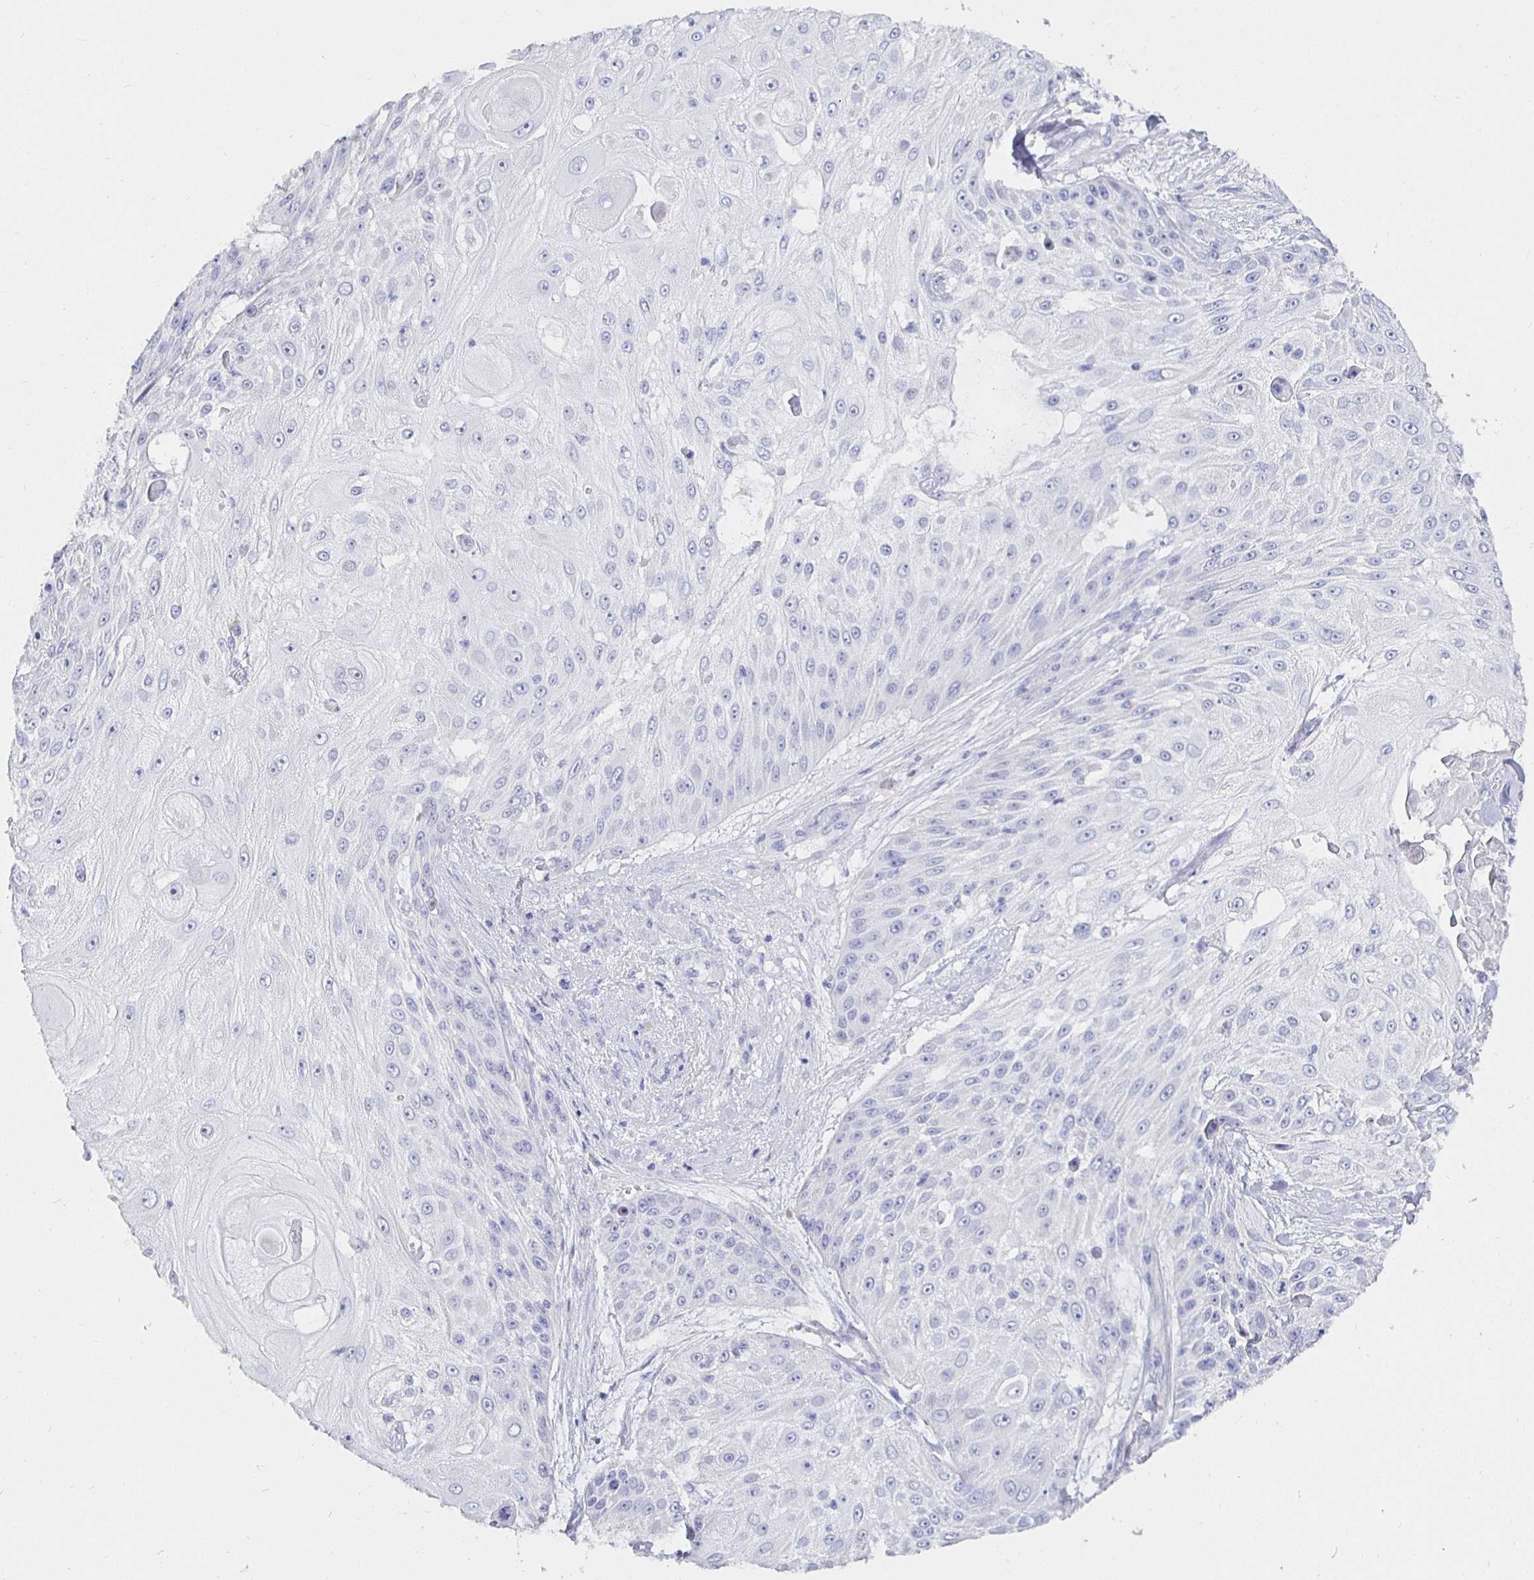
{"staining": {"intensity": "negative", "quantity": "none", "location": "none"}, "tissue": "skin cancer", "cell_type": "Tumor cells", "image_type": "cancer", "snomed": [{"axis": "morphology", "description": "Squamous cell carcinoma, NOS"}, {"axis": "topography", "description": "Skin"}], "caption": "DAB immunohistochemical staining of human skin cancer shows no significant staining in tumor cells. (Brightfield microscopy of DAB (3,3'-diaminobenzidine) immunohistochemistry at high magnification).", "gene": "UMOD", "patient": {"sex": "female", "age": 86}}